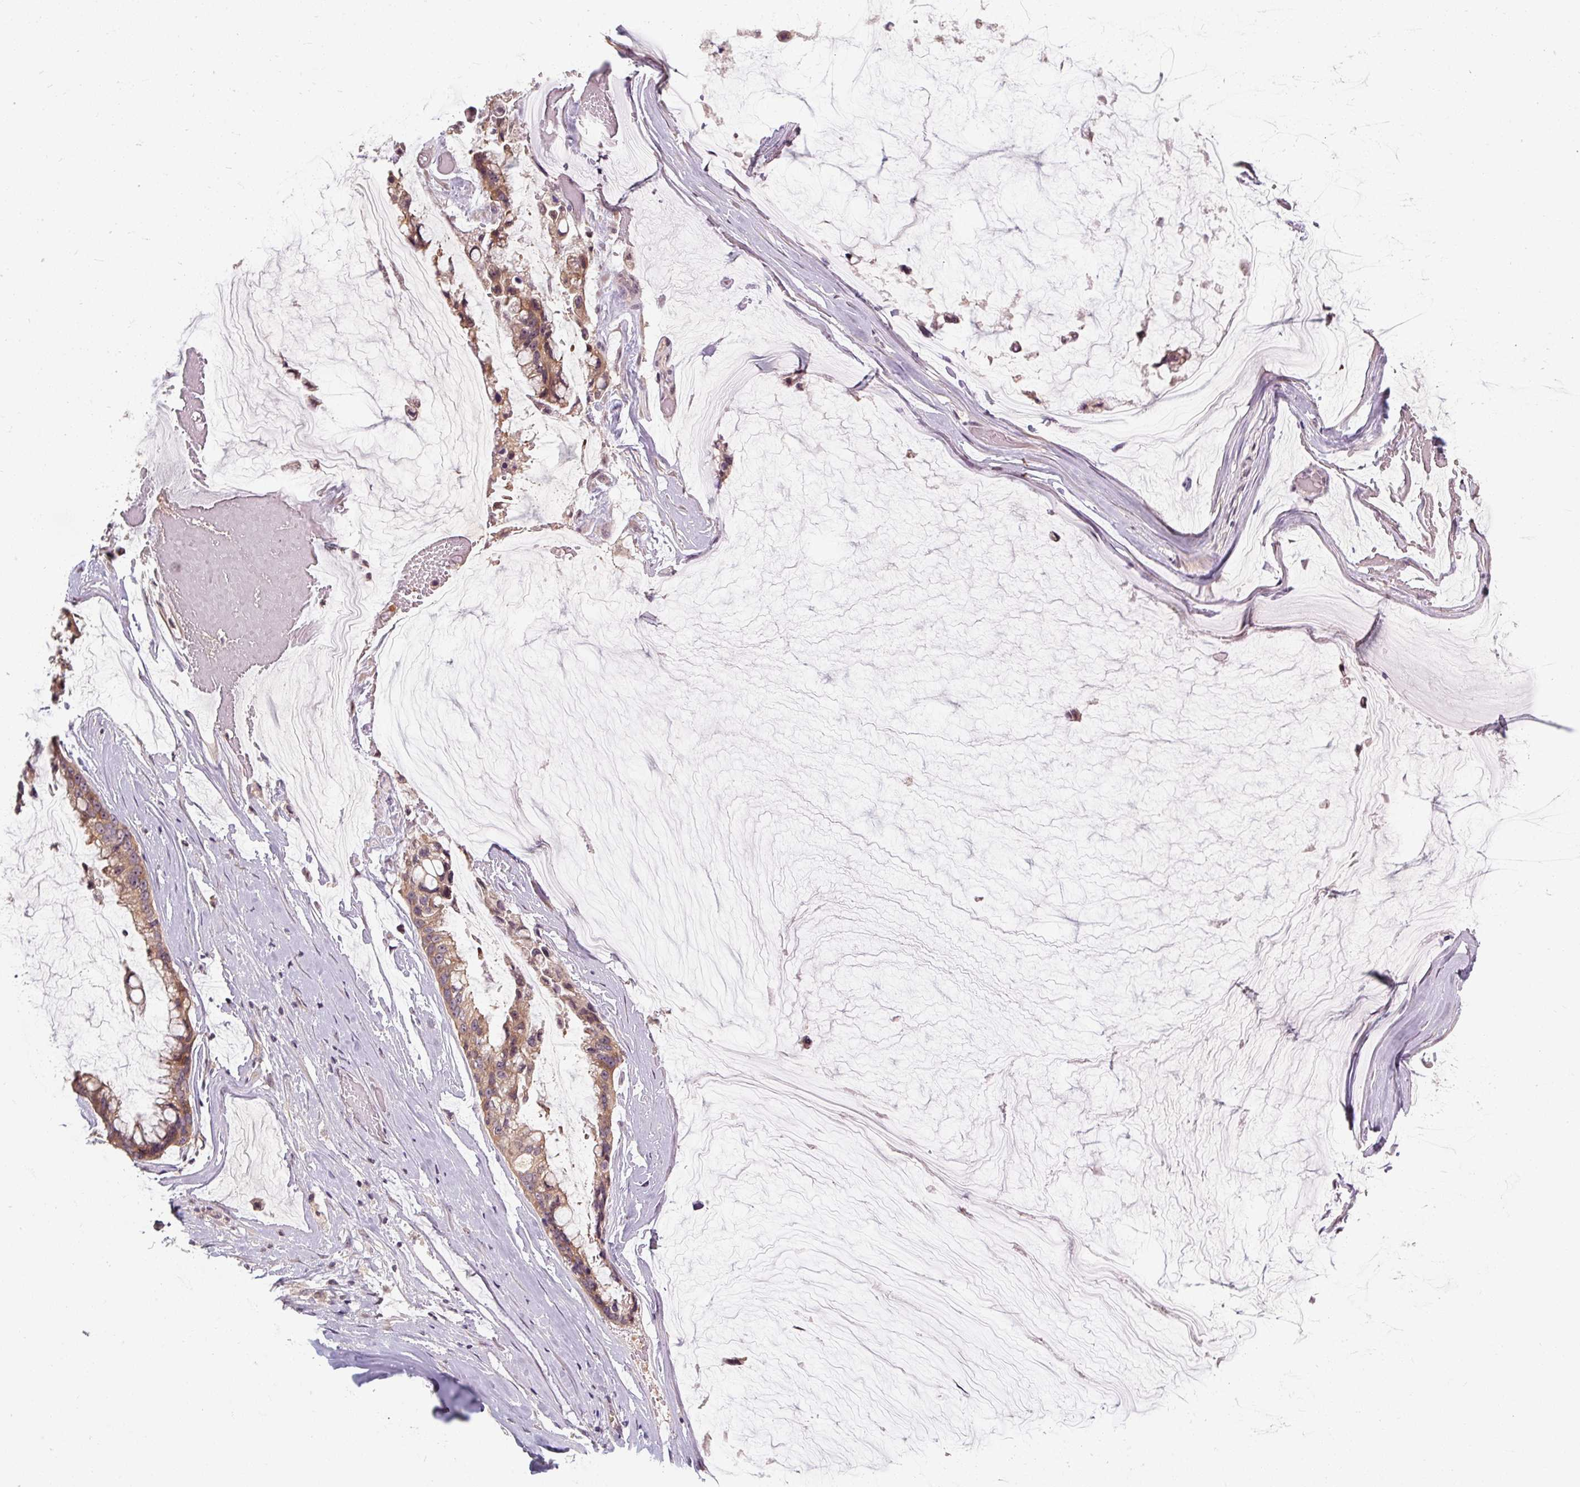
{"staining": {"intensity": "moderate", "quantity": ">75%", "location": "cytoplasmic/membranous"}, "tissue": "ovarian cancer", "cell_type": "Tumor cells", "image_type": "cancer", "snomed": [{"axis": "morphology", "description": "Cystadenocarcinoma, mucinous, NOS"}, {"axis": "topography", "description": "Ovary"}], "caption": "Tumor cells display medium levels of moderate cytoplasmic/membranous positivity in about >75% of cells in ovarian cancer (mucinous cystadenocarcinoma).", "gene": "CFAP65", "patient": {"sex": "female", "age": 39}}